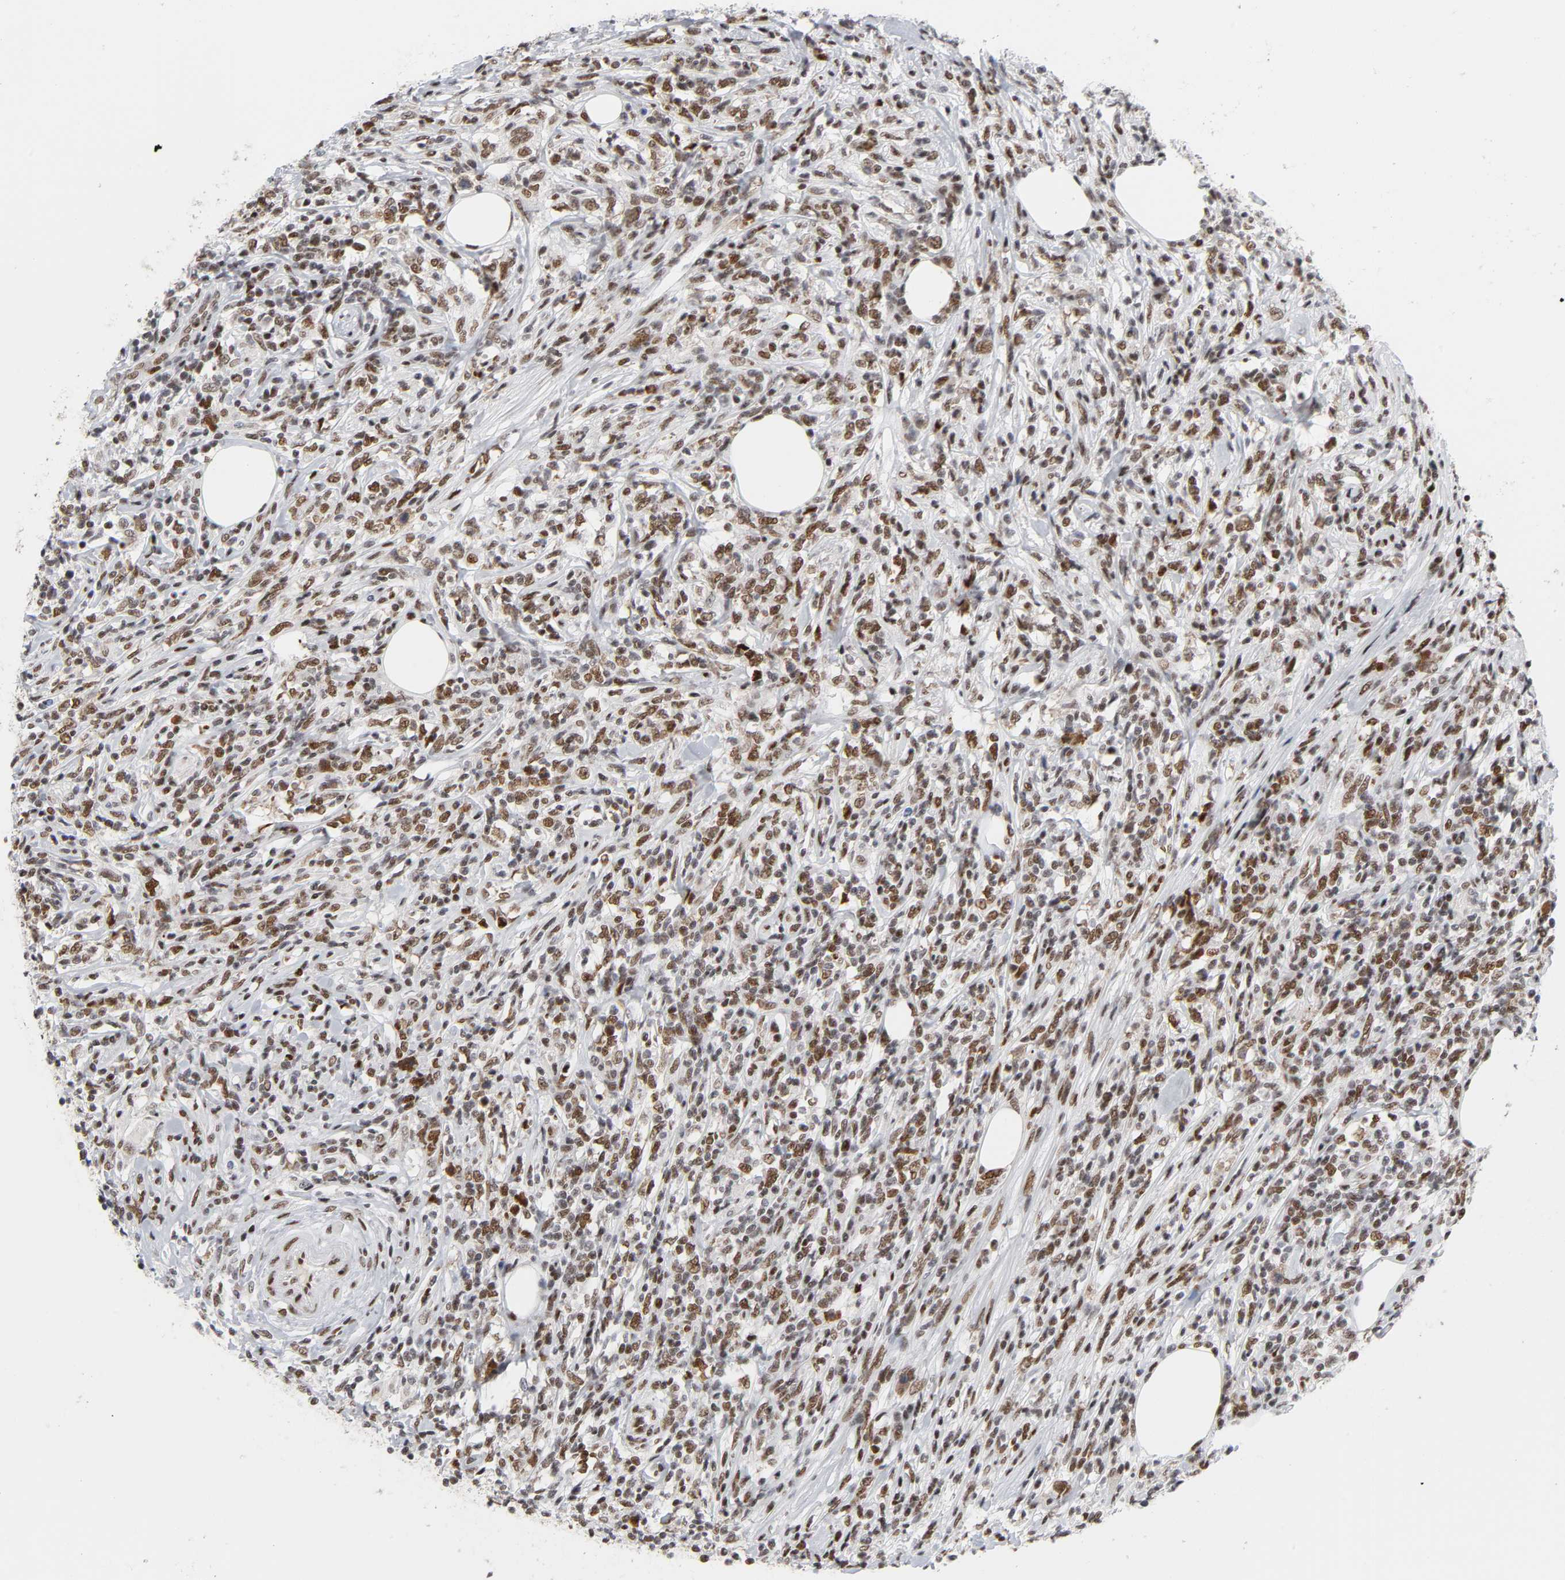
{"staining": {"intensity": "moderate", "quantity": ">75%", "location": "nuclear"}, "tissue": "lymphoma", "cell_type": "Tumor cells", "image_type": "cancer", "snomed": [{"axis": "morphology", "description": "Malignant lymphoma, non-Hodgkin's type, High grade"}, {"axis": "topography", "description": "Lymph node"}], "caption": "The image displays immunohistochemical staining of high-grade malignant lymphoma, non-Hodgkin's type. There is moderate nuclear expression is appreciated in approximately >75% of tumor cells.", "gene": "CREBBP", "patient": {"sex": "female", "age": 84}}